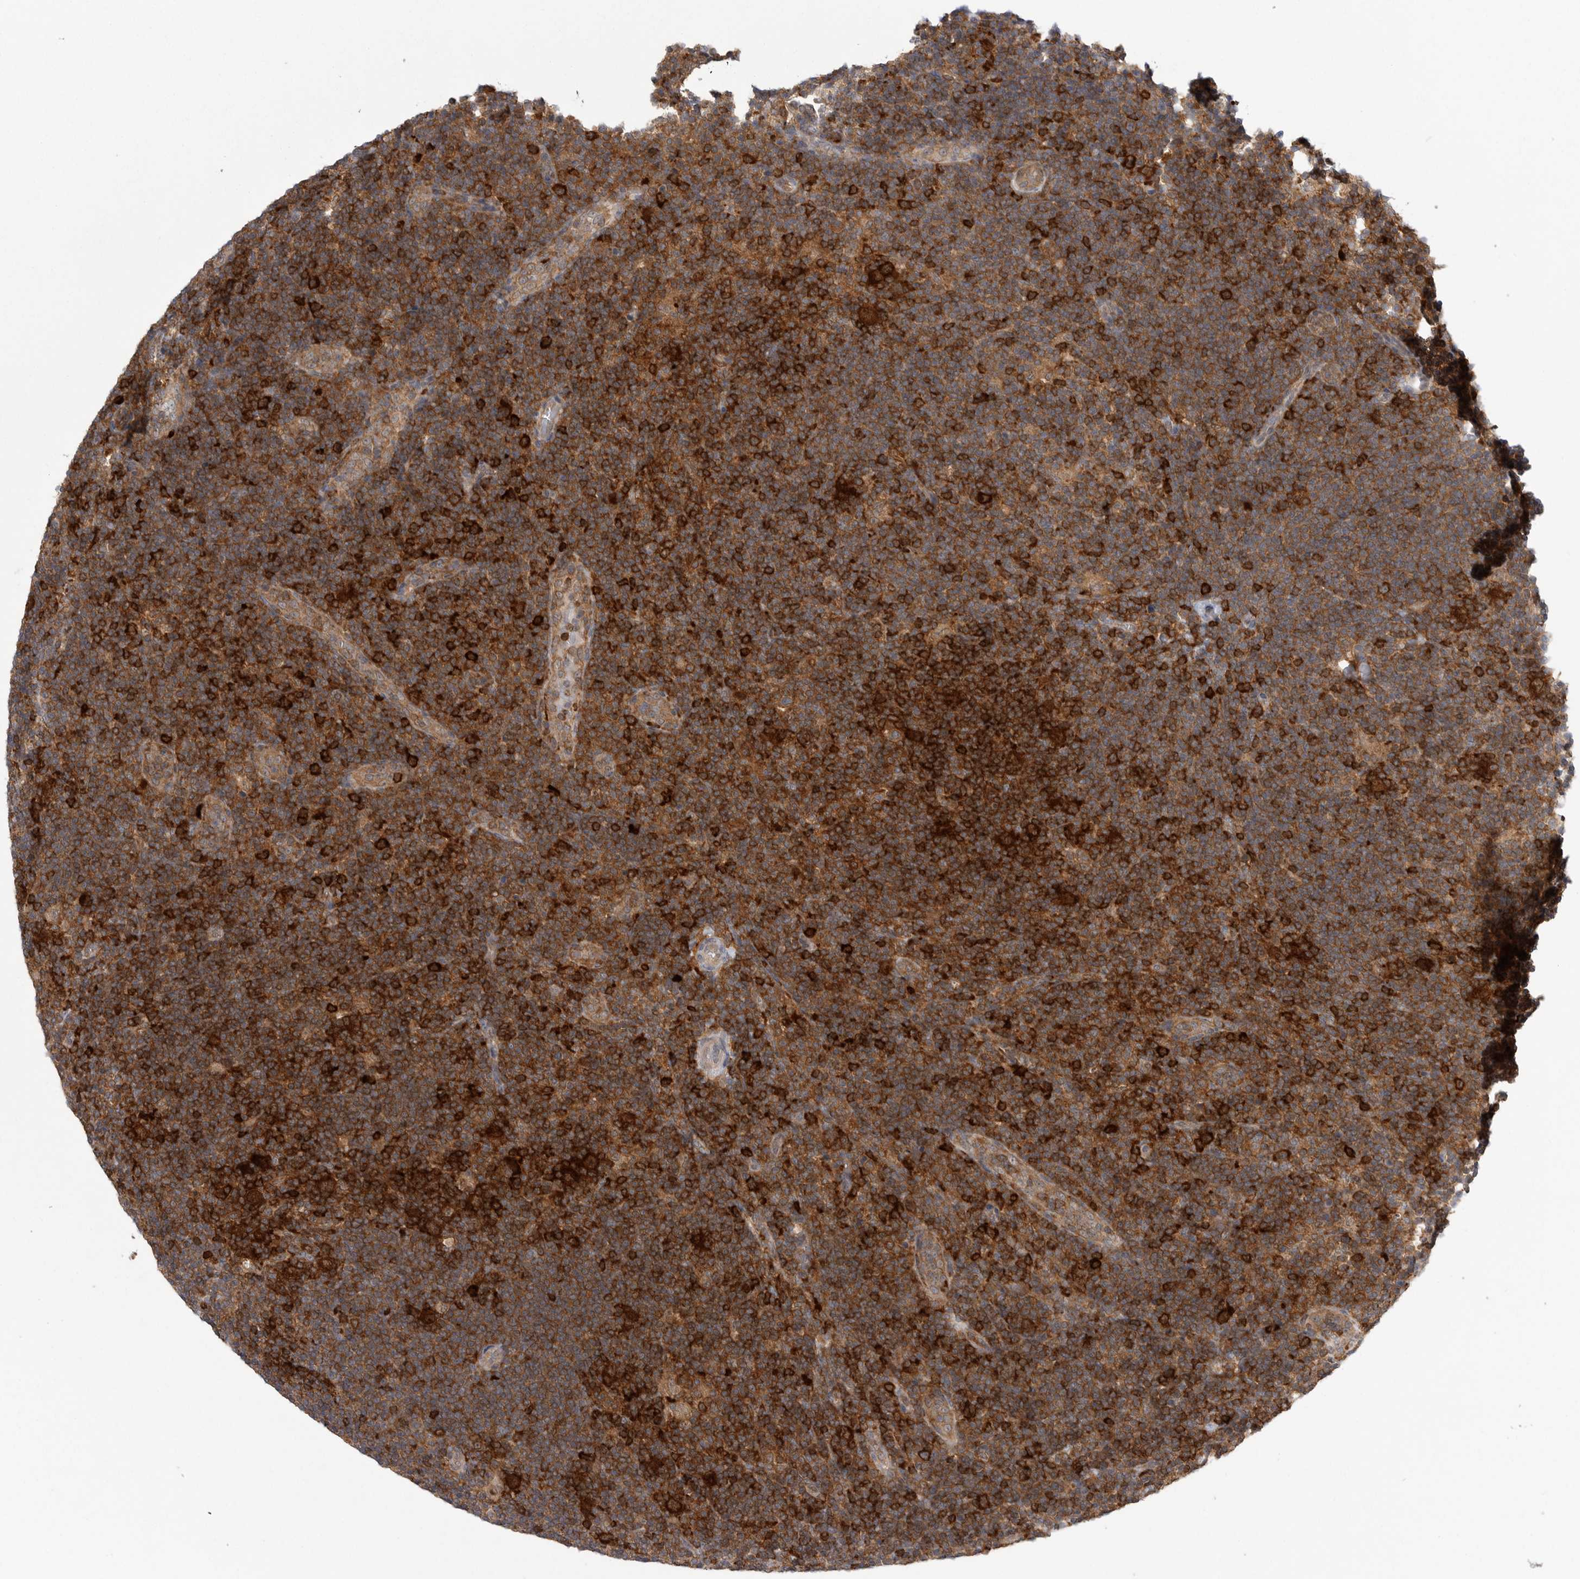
{"staining": {"intensity": "moderate", "quantity": "25%-75%", "location": "cytoplasmic/membranous,nuclear"}, "tissue": "lymphoma", "cell_type": "Tumor cells", "image_type": "cancer", "snomed": [{"axis": "morphology", "description": "Hodgkin's disease, NOS"}, {"axis": "topography", "description": "Lymph node"}], "caption": "Lymphoma stained with immunohistochemistry shows moderate cytoplasmic/membranous and nuclear staining in about 25%-75% of tumor cells. The staining is performed using DAB brown chromogen to label protein expression. The nuclei are counter-stained blue using hematoxylin.", "gene": "CACYBP", "patient": {"sex": "female", "age": 57}}